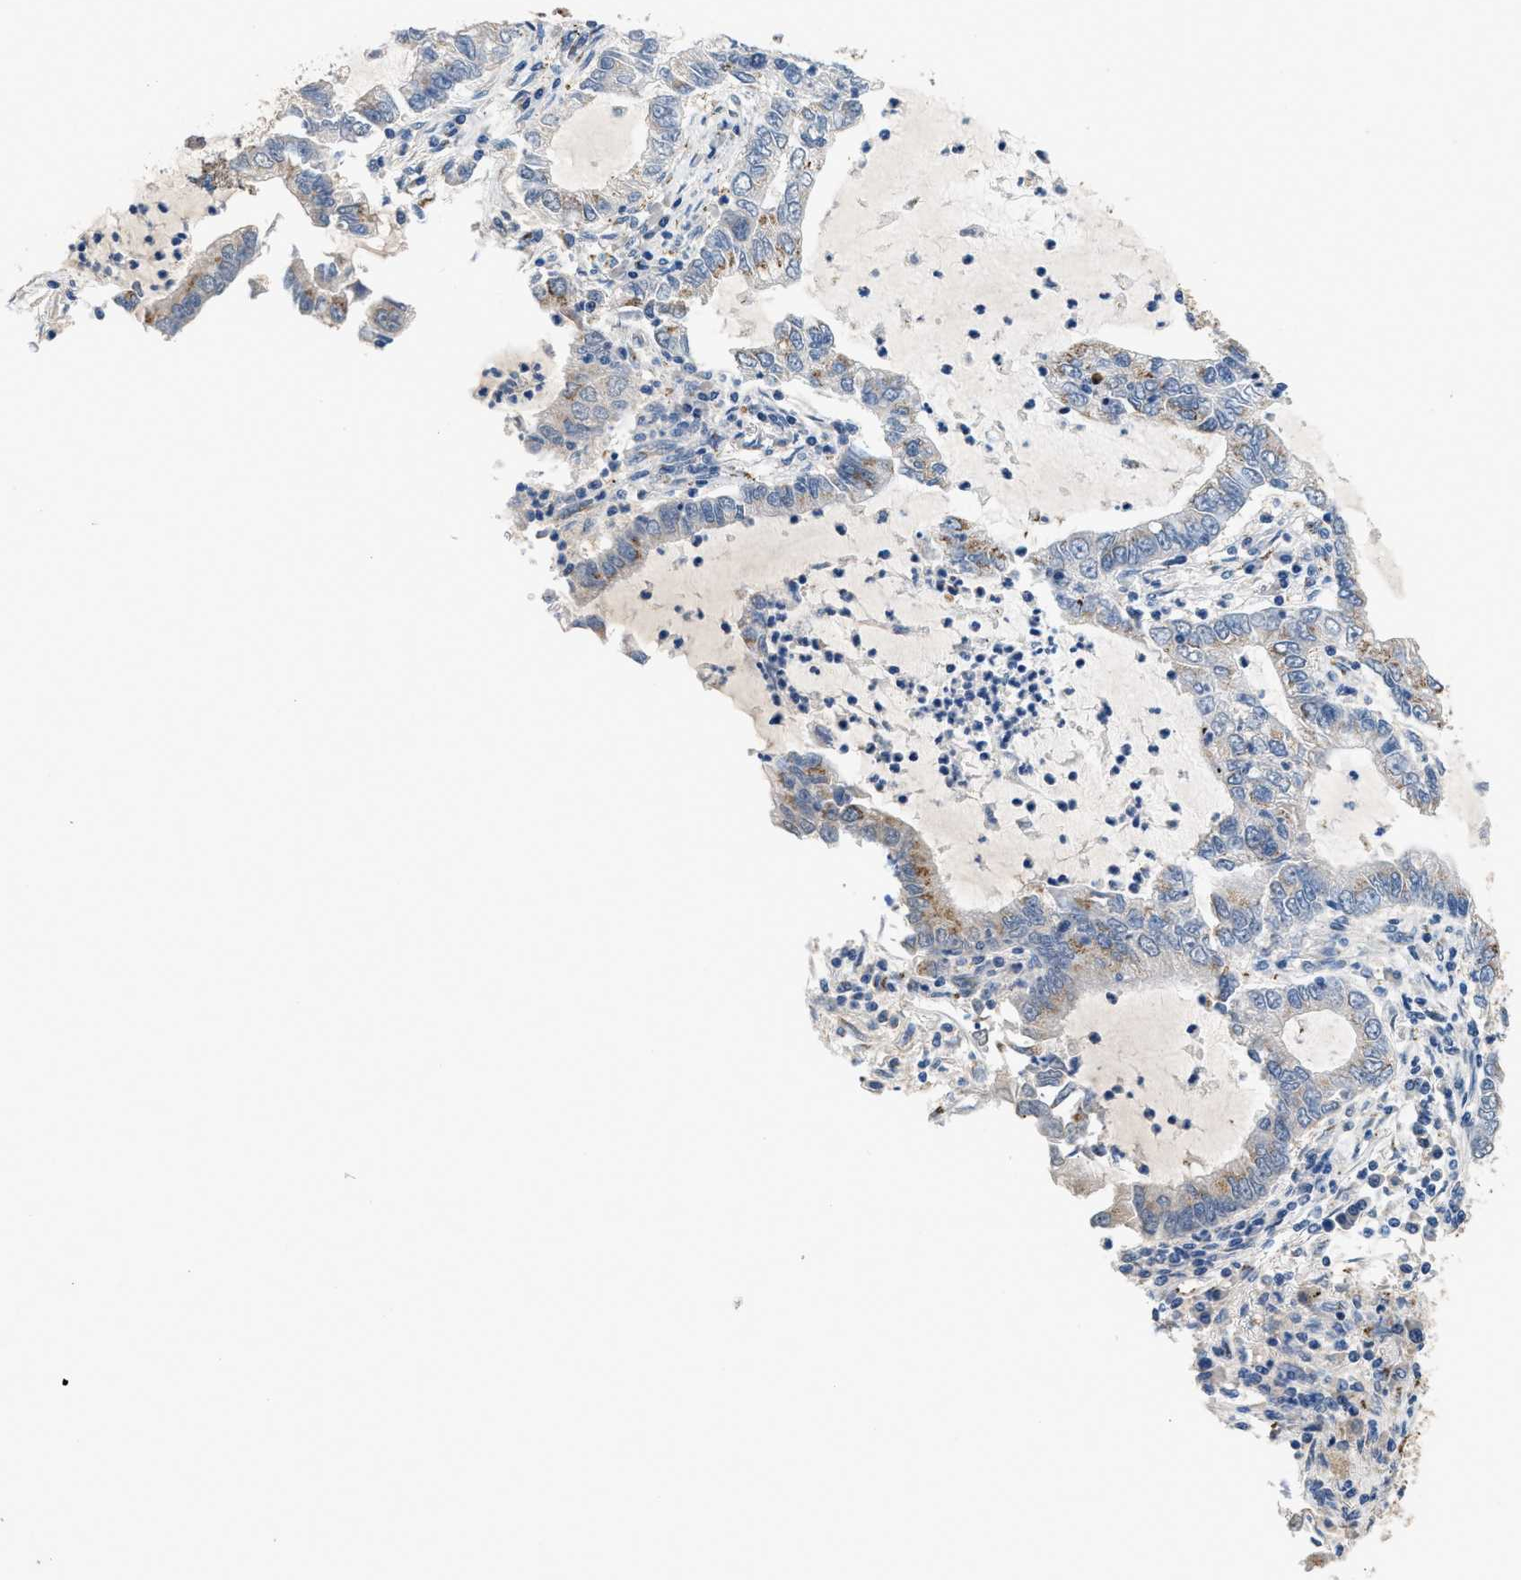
{"staining": {"intensity": "moderate", "quantity": "25%-75%", "location": "cytoplasmic/membranous"}, "tissue": "lung cancer", "cell_type": "Tumor cells", "image_type": "cancer", "snomed": [{"axis": "morphology", "description": "Adenocarcinoma, NOS"}, {"axis": "topography", "description": "Lung"}], "caption": "Adenocarcinoma (lung) stained for a protein reveals moderate cytoplasmic/membranous positivity in tumor cells.", "gene": "GOLM1", "patient": {"sex": "female", "age": 51}}